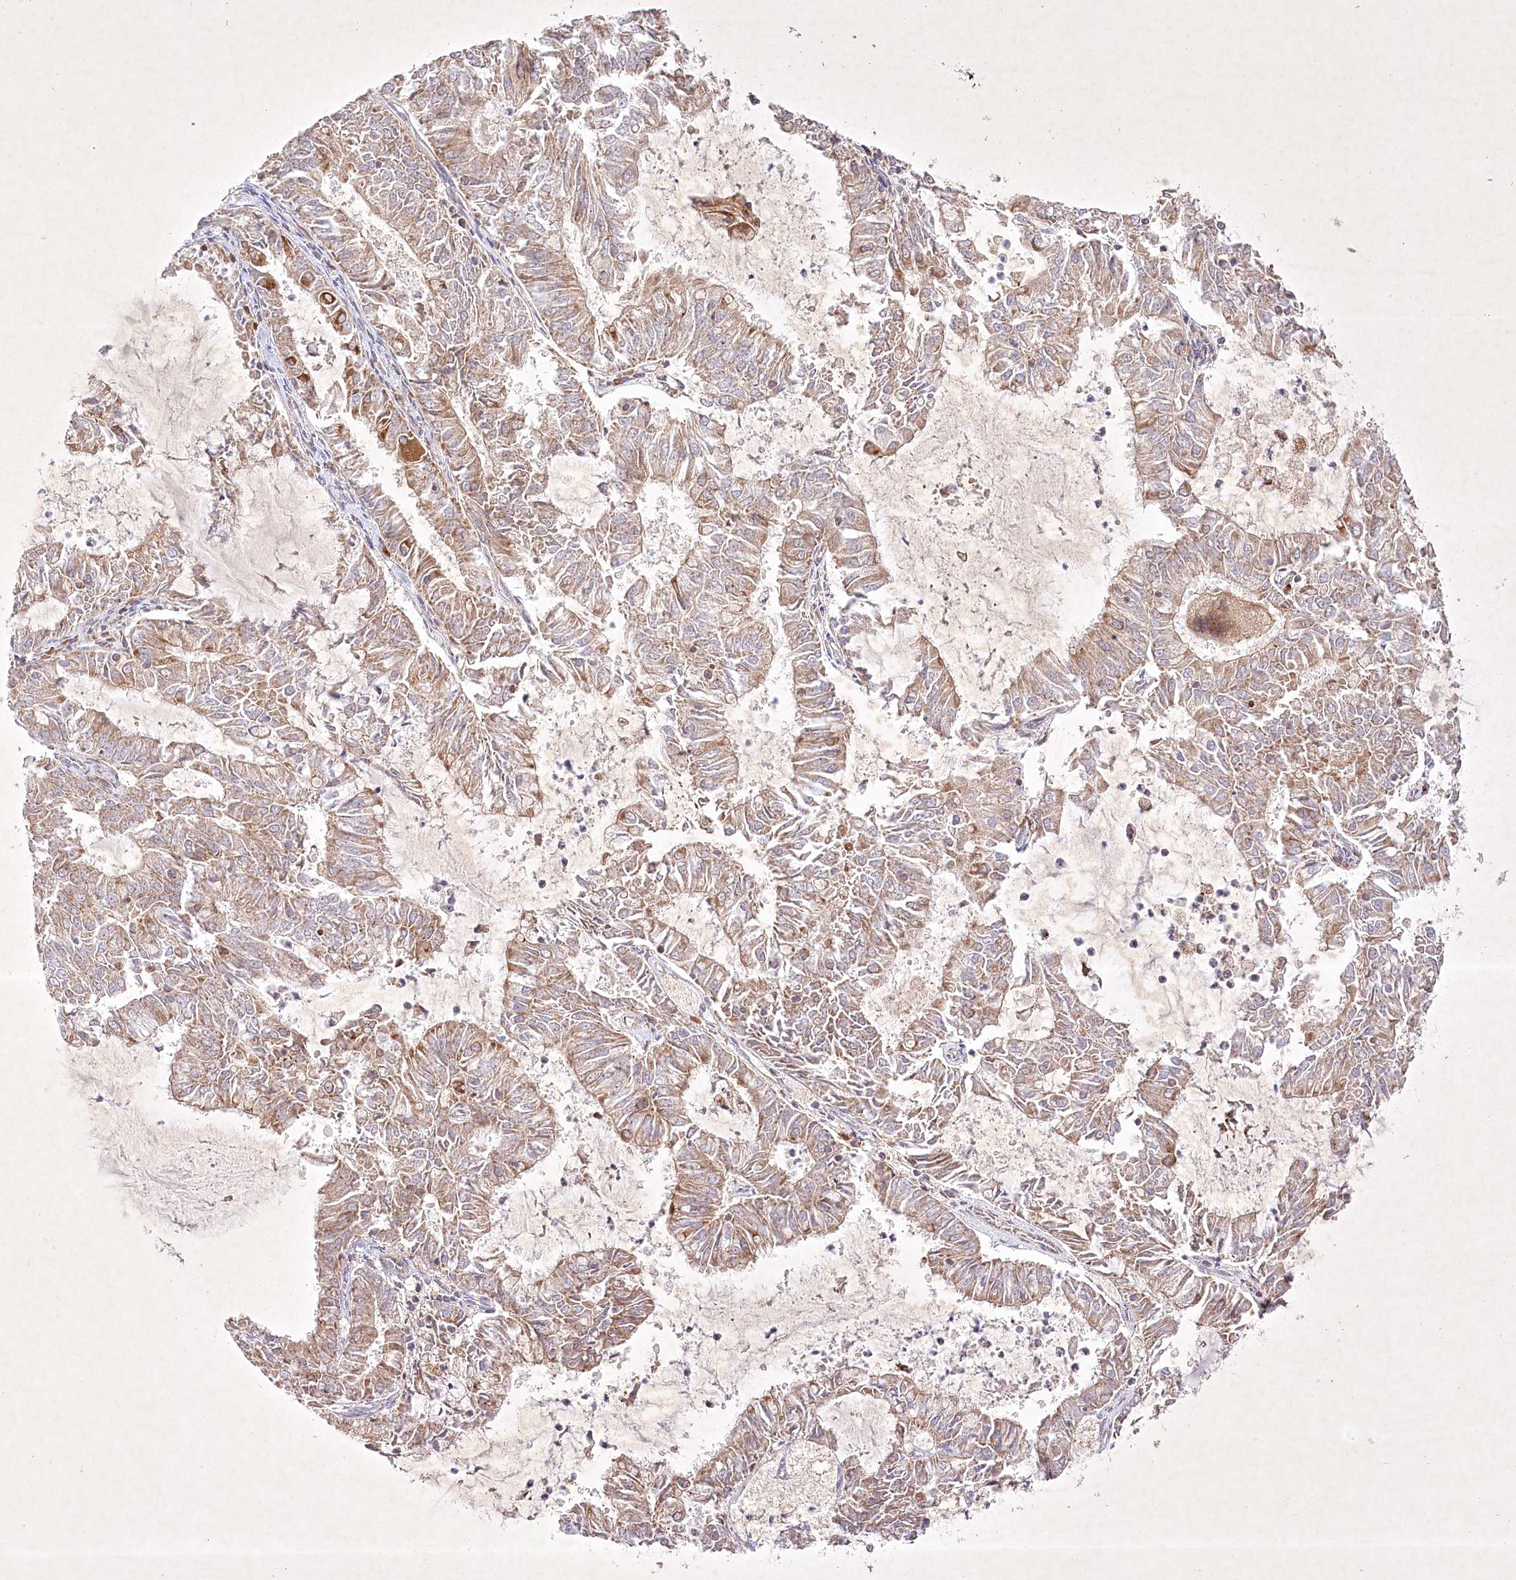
{"staining": {"intensity": "moderate", "quantity": ">75%", "location": "cytoplasmic/membranous"}, "tissue": "endometrial cancer", "cell_type": "Tumor cells", "image_type": "cancer", "snomed": [{"axis": "morphology", "description": "Adenocarcinoma, NOS"}, {"axis": "topography", "description": "Endometrium"}], "caption": "Adenocarcinoma (endometrial) stained with immunohistochemistry exhibits moderate cytoplasmic/membranous staining in about >75% of tumor cells.", "gene": "OPA1", "patient": {"sex": "female", "age": 57}}